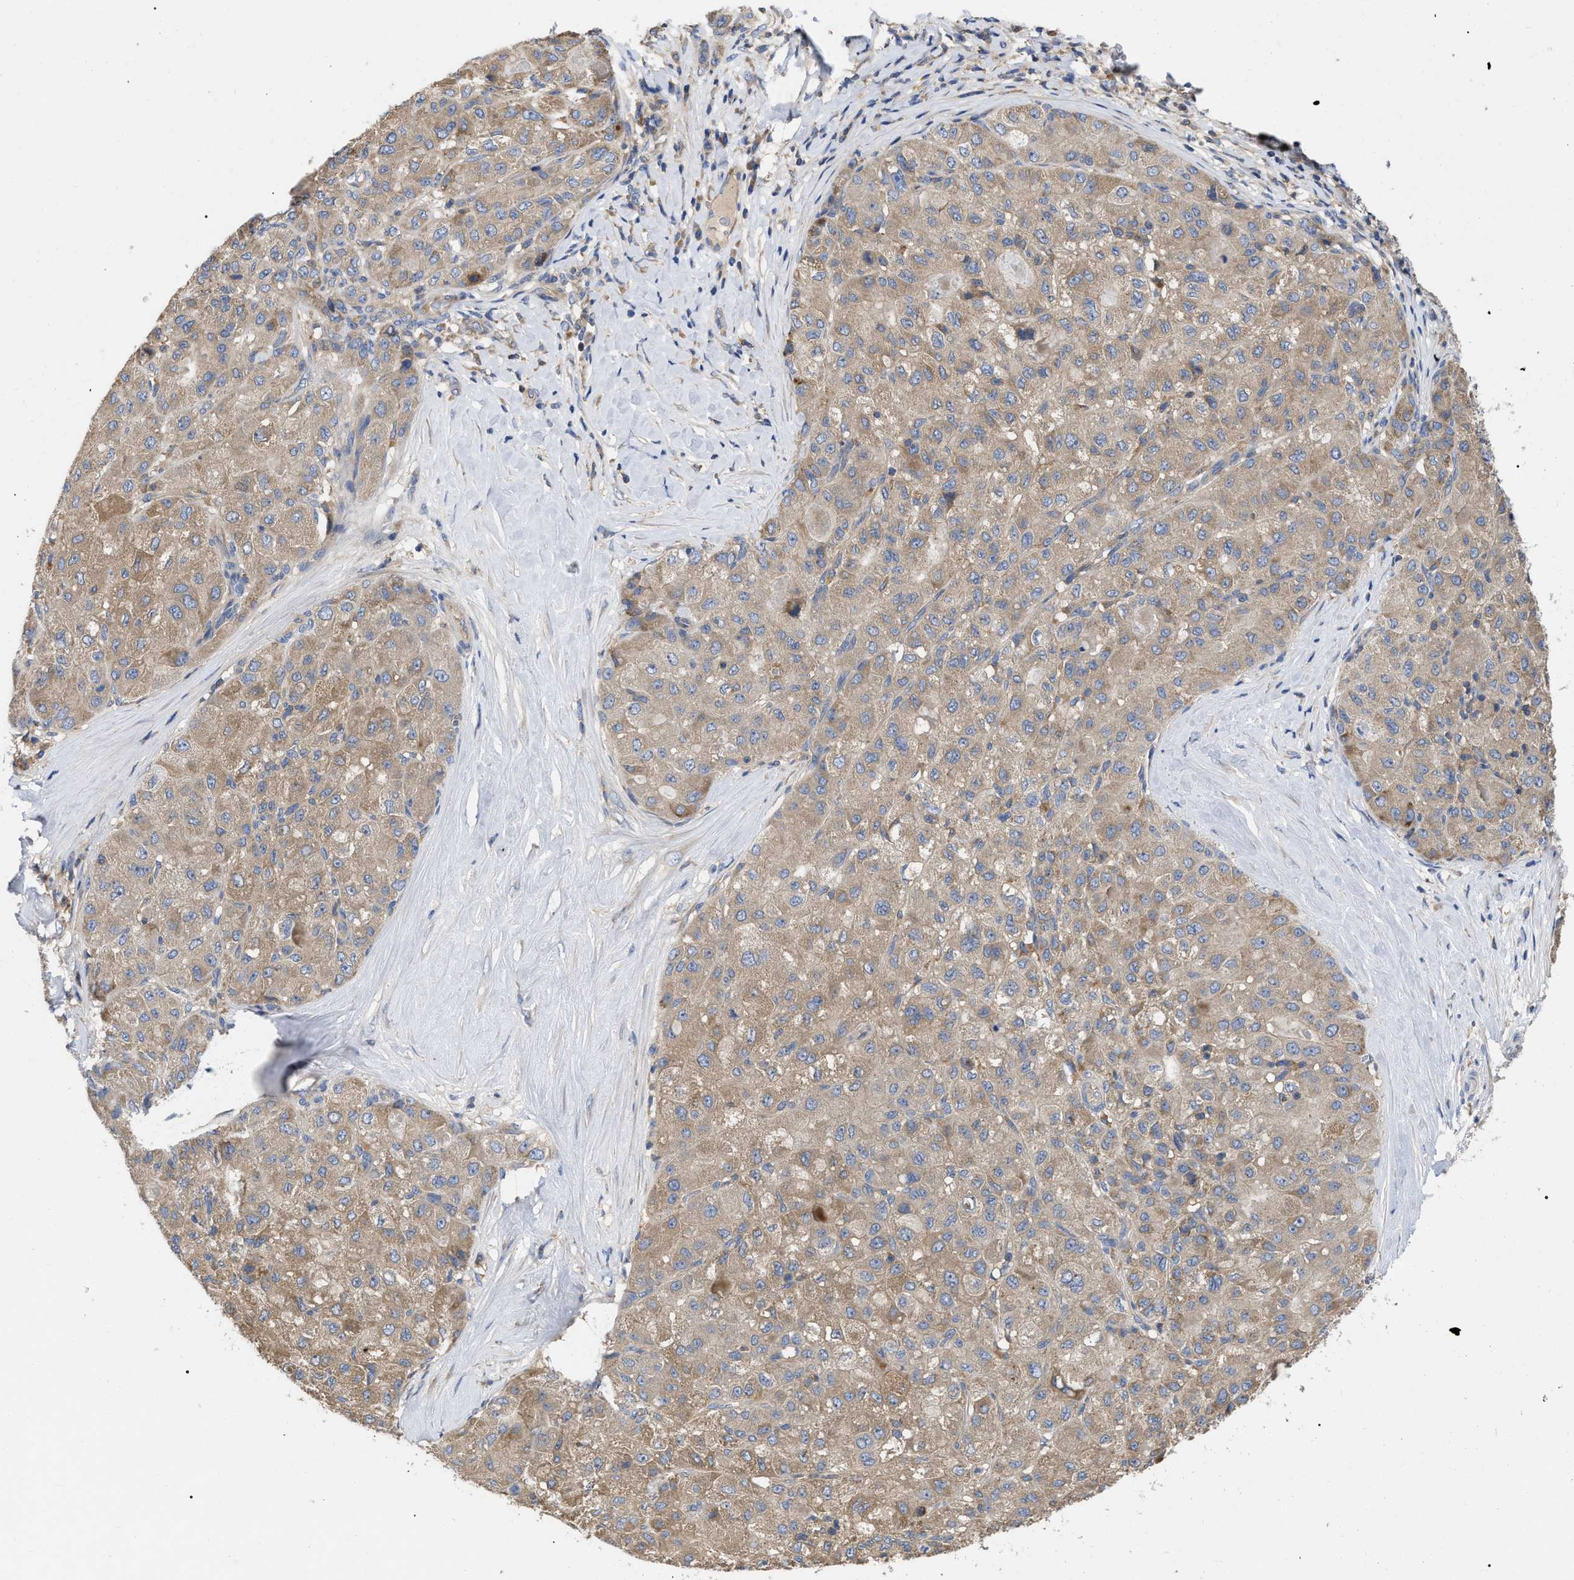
{"staining": {"intensity": "weak", "quantity": ">75%", "location": "cytoplasmic/membranous"}, "tissue": "liver cancer", "cell_type": "Tumor cells", "image_type": "cancer", "snomed": [{"axis": "morphology", "description": "Carcinoma, Hepatocellular, NOS"}, {"axis": "topography", "description": "Liver"}], "caption": "Approximately >75% of tumor cells in liver cancer demonstrate weak cytoplasmic/membranous protein positivity as visualized by brown immunohistochemical staining.", "gene": "RAP1GDS1", "patient": {"sex": "male", "age": 80}}